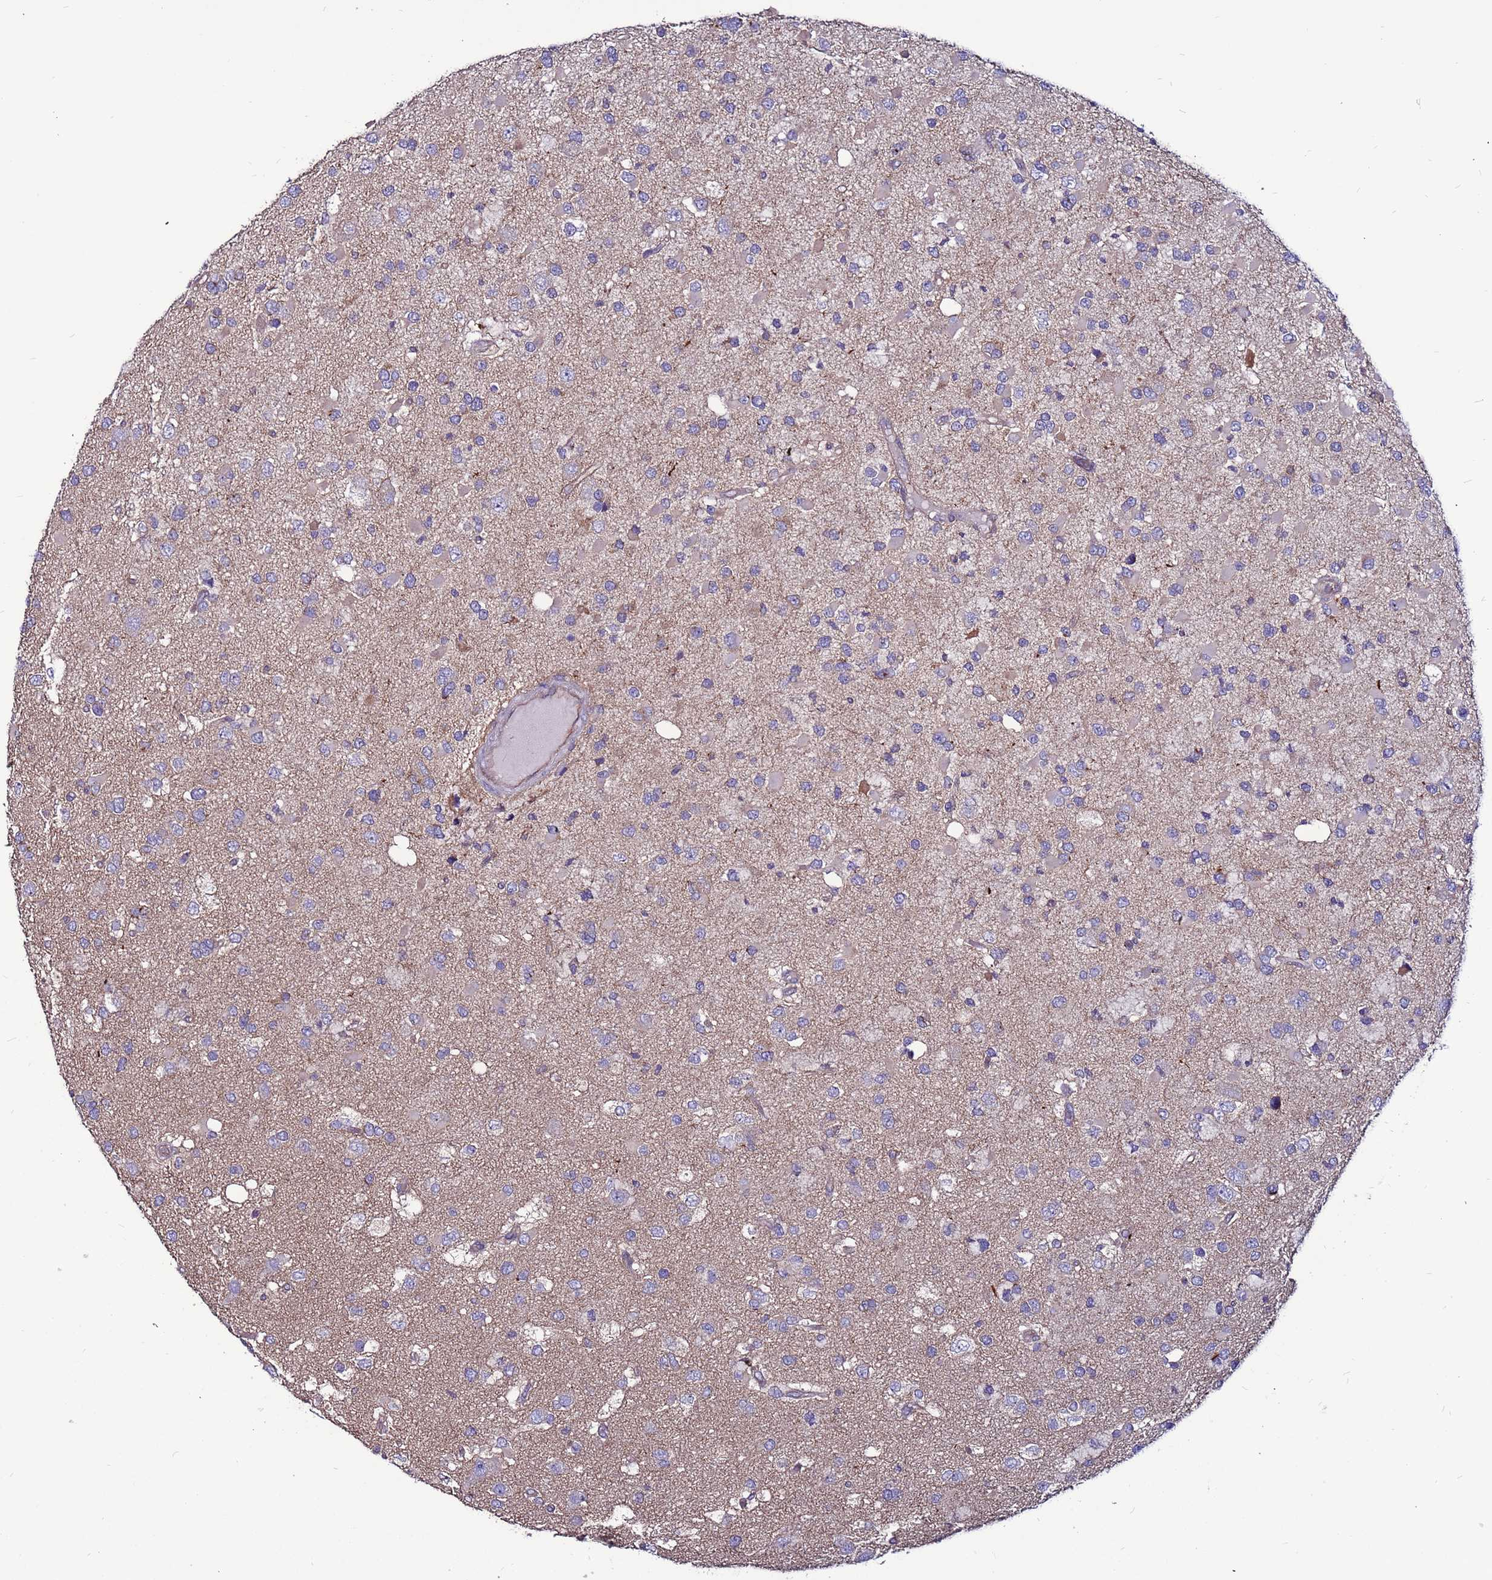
{"staining": {"intensity": "weak", "quantity": "25%-75%", "location": "cytoplasmic/membranous"}, "tissue": "glioma", "cell_type": "Tumor cells", "image_type": "cancer", "snomed": [{"axis": "morphology", "description": "Glioma, malignant, High grade"}, {"axis": "topography", "description": "Brain"}], "caption": "Protein analysis of glioma tissue shows weak cytoplasmic/membranous expression in about 25%-75% of tumor cells.", "gene": "NRN1L", "patient": {"sex": "male", "age": 53}}